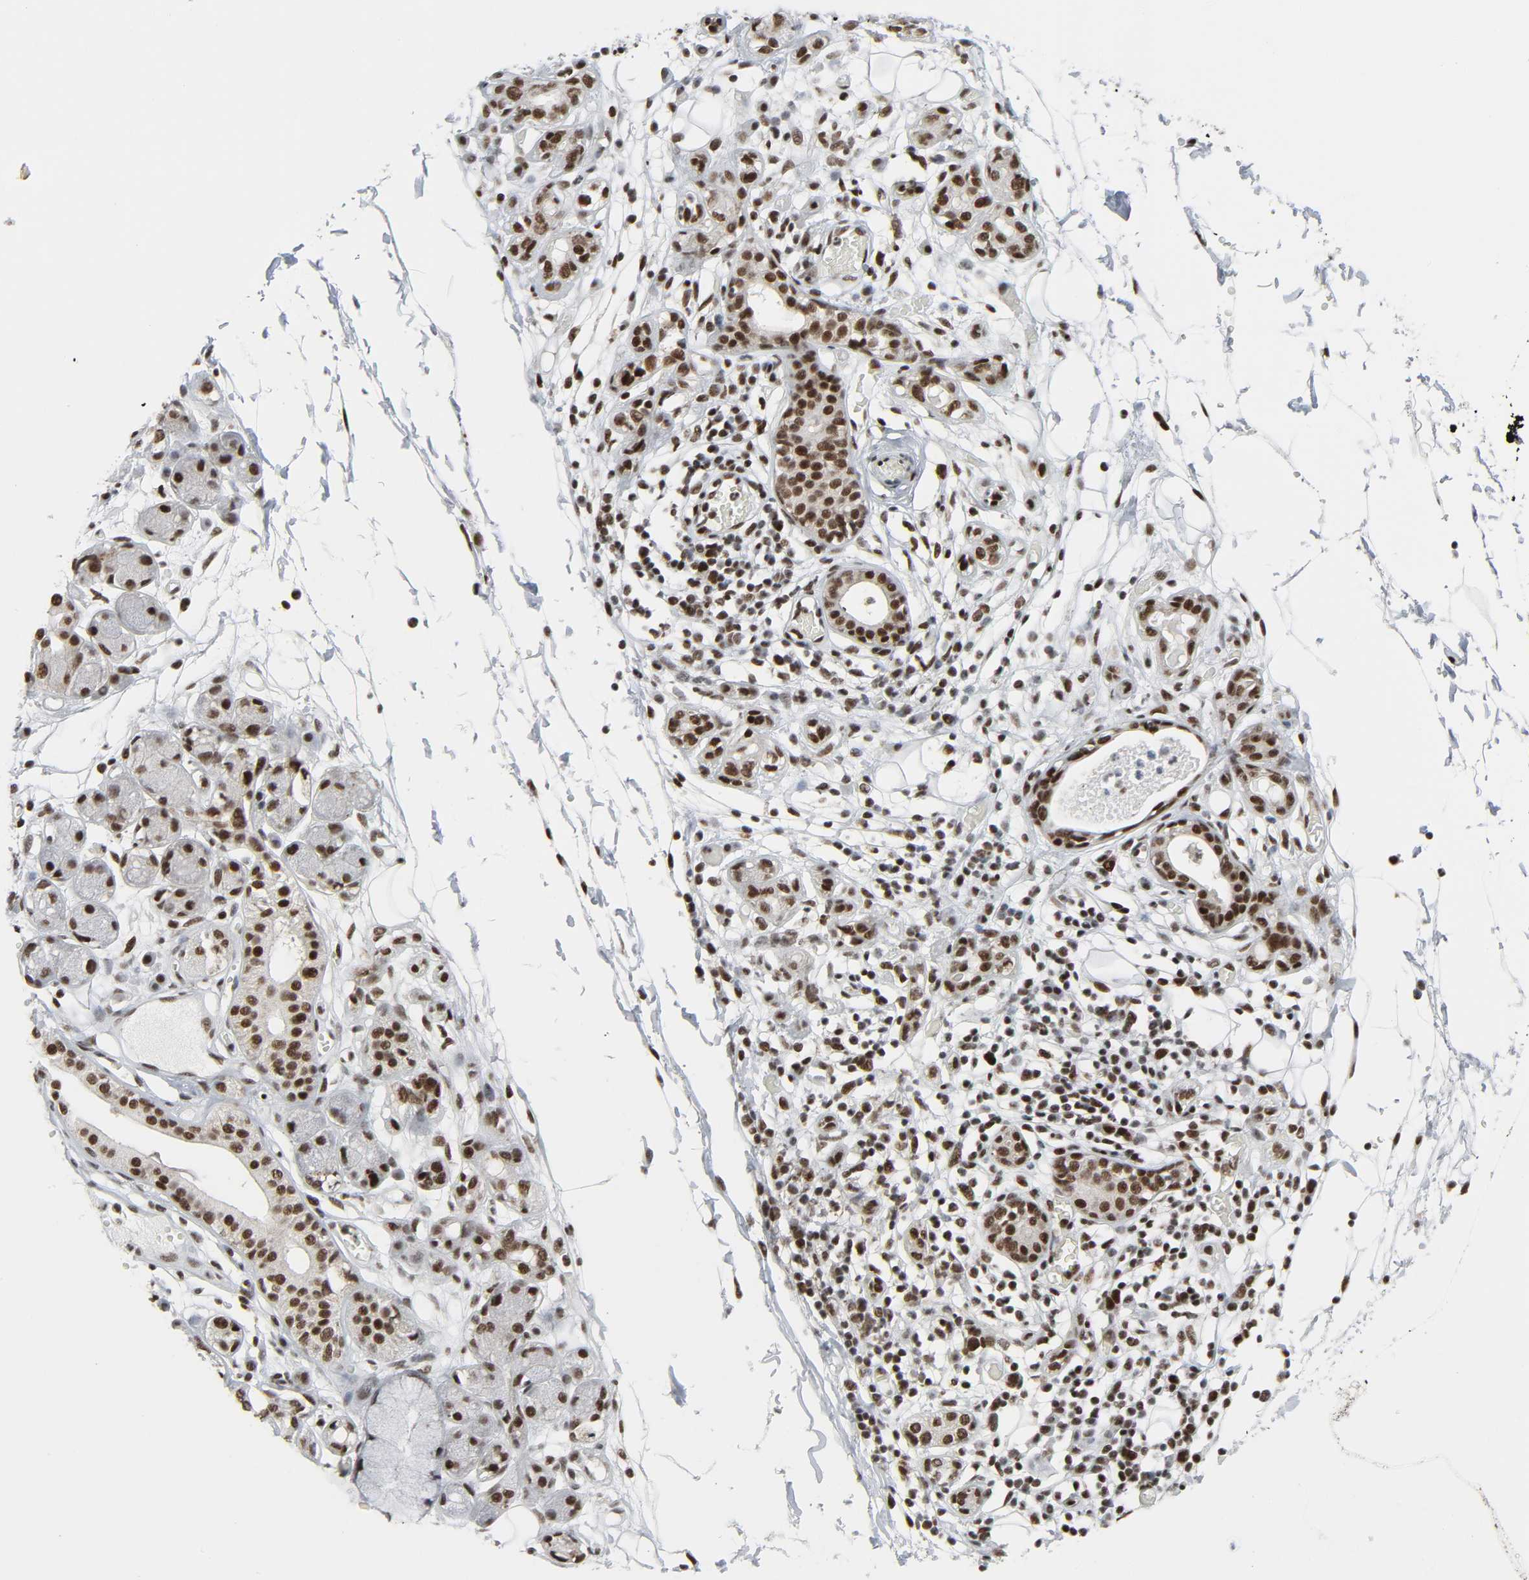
{"staining": {"intensity": "strong", "quantity": ">75%", "location": "nuclear"}, "tissue": "adipose tissue", "cell_type": "Adipocytes", "image_type": "normal", "snomed": [{"axis": "morphology", "description": "Normal tissue, NOS"}, {"axis": "morphology", "description": "Inflammation, NOS"}, {"axis": "topography", "description": "Vascular tissue"}, {"axis": "topography", "description": "Salivary gland"}], "caption": "The histopathology image shows a brown stain indicating the presence of a protein in the nuclear of adipocytes in adipose tissue. Using DAB (brown) and hematoxylin (blue) stains, captured at high magnification using brightfield microscopy.", "gene": "CDK7", "patient": {"sex": "female", "age": 75}}